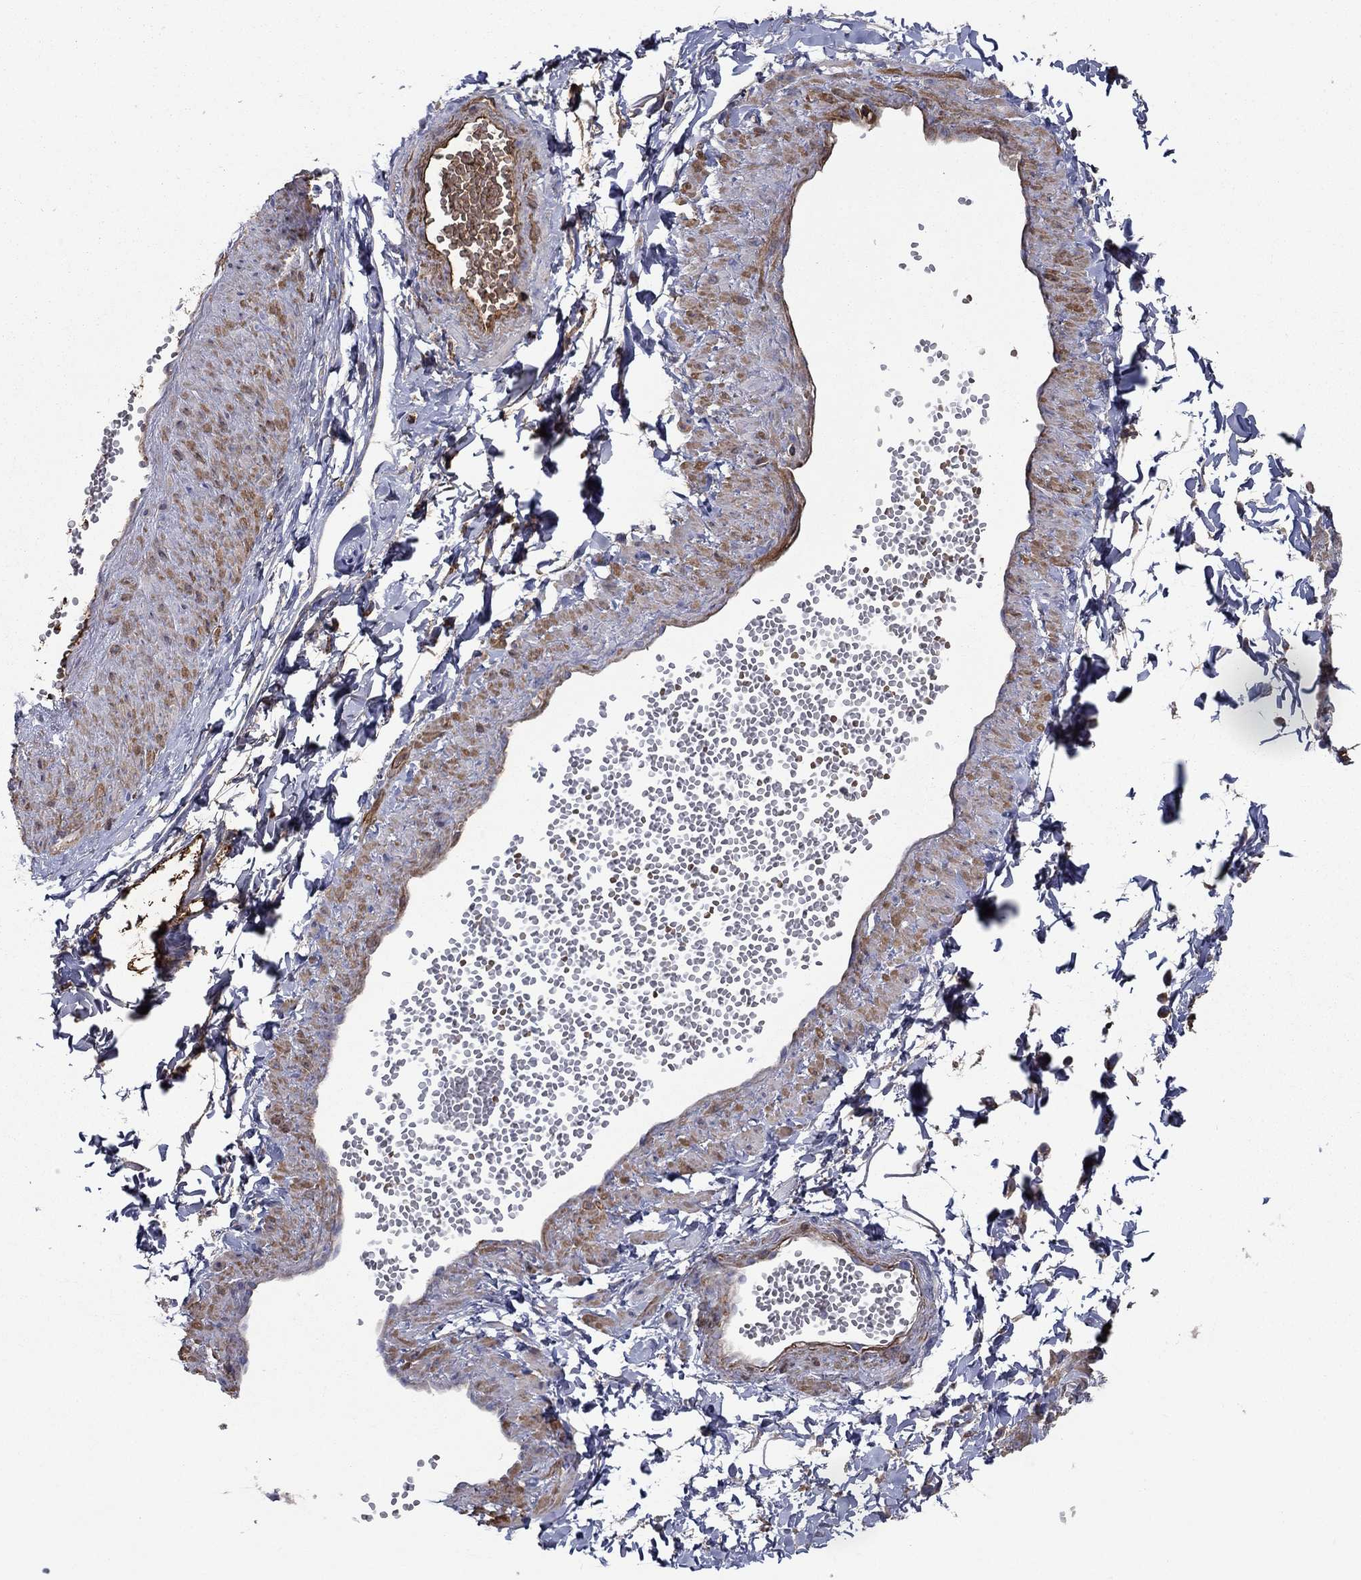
{"staining": {"intensity": "negative", "quantity": "none", "location": "none"}, "tissue": "adipose tissue", "cell_type": "Adipocytes", "image_type": "normal", "snomed": [{"axis": "morphology", "description": "Normal tissue, NOS"}, {"axis": "topography", "description": "Smooth muscle"}, {"axis": "topography", "description": "Peripheral nerve tissue"}], "caption": "The photomicrograph exhibits no staining of adipocytes in unremarkable adipose tissue. (DAB (3,3'-diaminobenzidine) IHC with hematoxylin counter stain).", "gene": "HPX", "patient": {"sex": "male", "age": 22}}